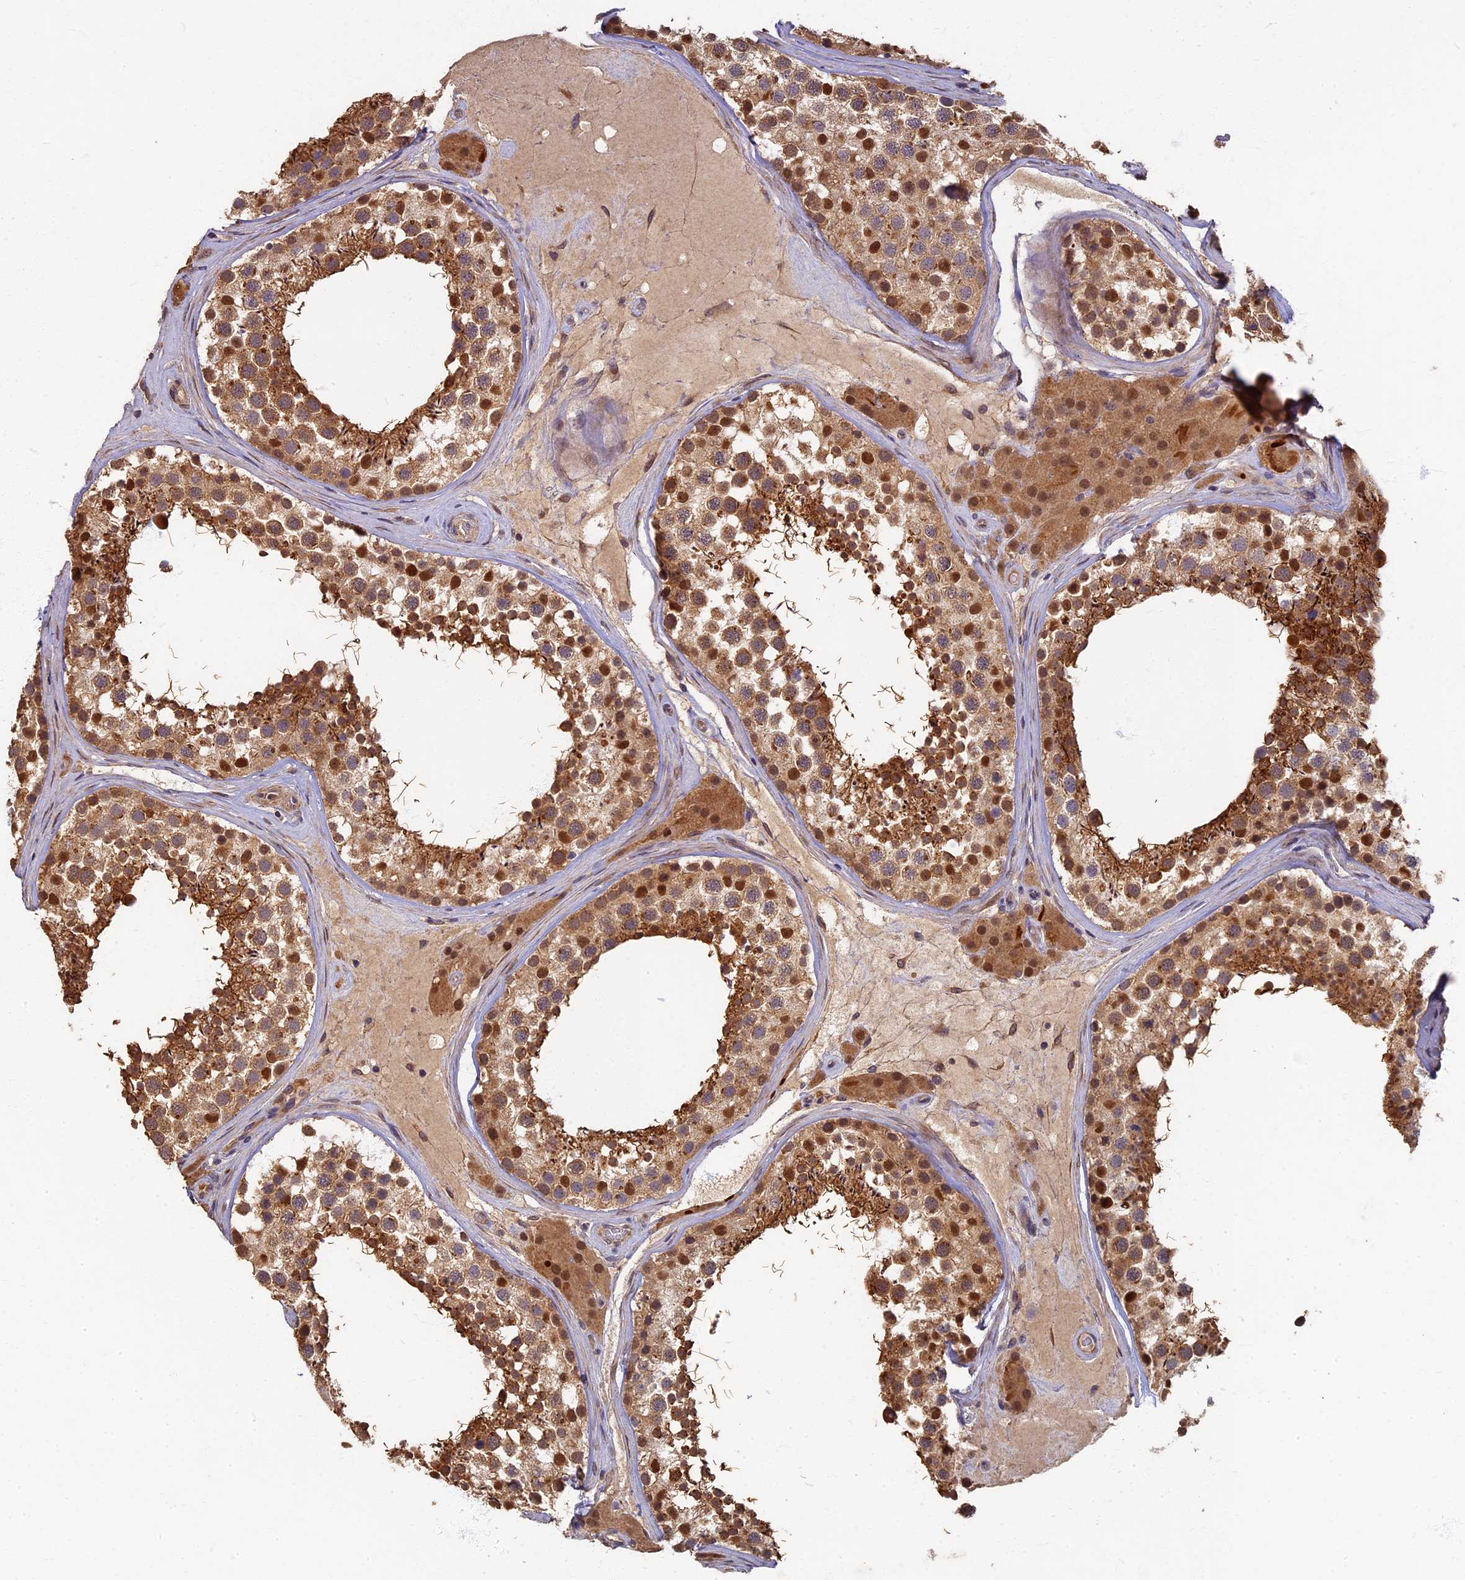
{"staining": {"intensity": "moderate", "quantity": ">75%", "location": "cytoplasmic/membranous,nuclear"}, "tissue": "testis", "cell_type": "Cells in seminiferous ducts", "image_type": "normal", "snomed": [{"axis": "morphology", "description": "Normal tissue, NOS"}, {"axis": "topography", "description": "Testis"}], "caption": "About >75% of cells in seminiferous ducts in benign human testis exhibit moderate cytoplasmic/membranous,nuclear protein expression as visualized by brown immunohistochemical staining.", "gene": "RSPH3", "patient": {"sex": "male", "age": 46}}